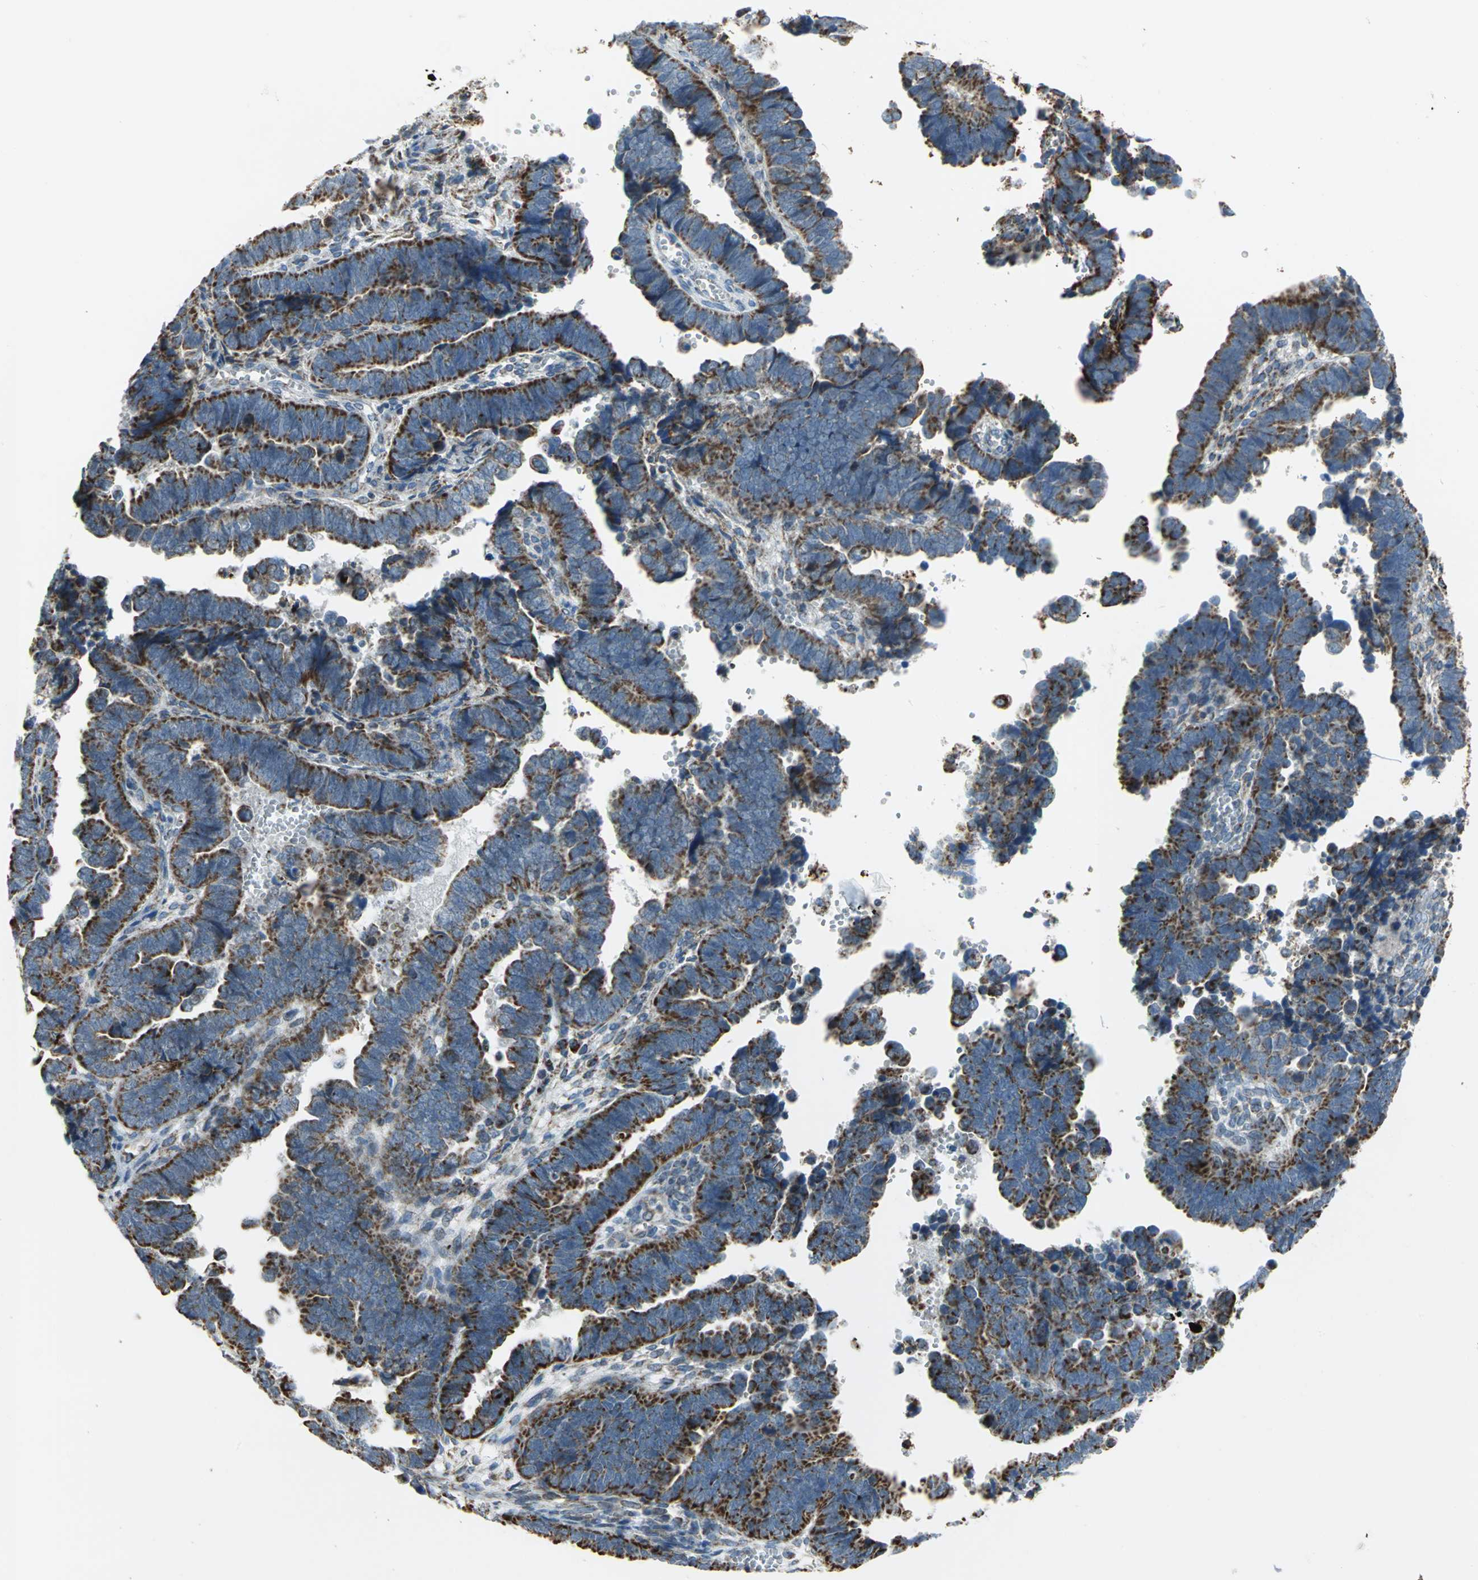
{"staining": {"intensity": "moderate", "quantity": ">75%", "location": "cytoplasmic/membranous"}, "tissue": "endometrial cancer", "cell_type": "Tumor cells", "image_type": "cancer", "snomed": [{"axis": "morphology", "description": "Adenocarcinoma, NOS"}, {"axis": "topography", "description": "Endometrium"}], "caption": "Tumor cells display medium levels of moderate cytoplasmic/membranous expression in about >75% of cells in endometrial cancer (adenocarcinoma).", "gene": "NTRK1", "patient": {"sex": "female", "age": 75}}